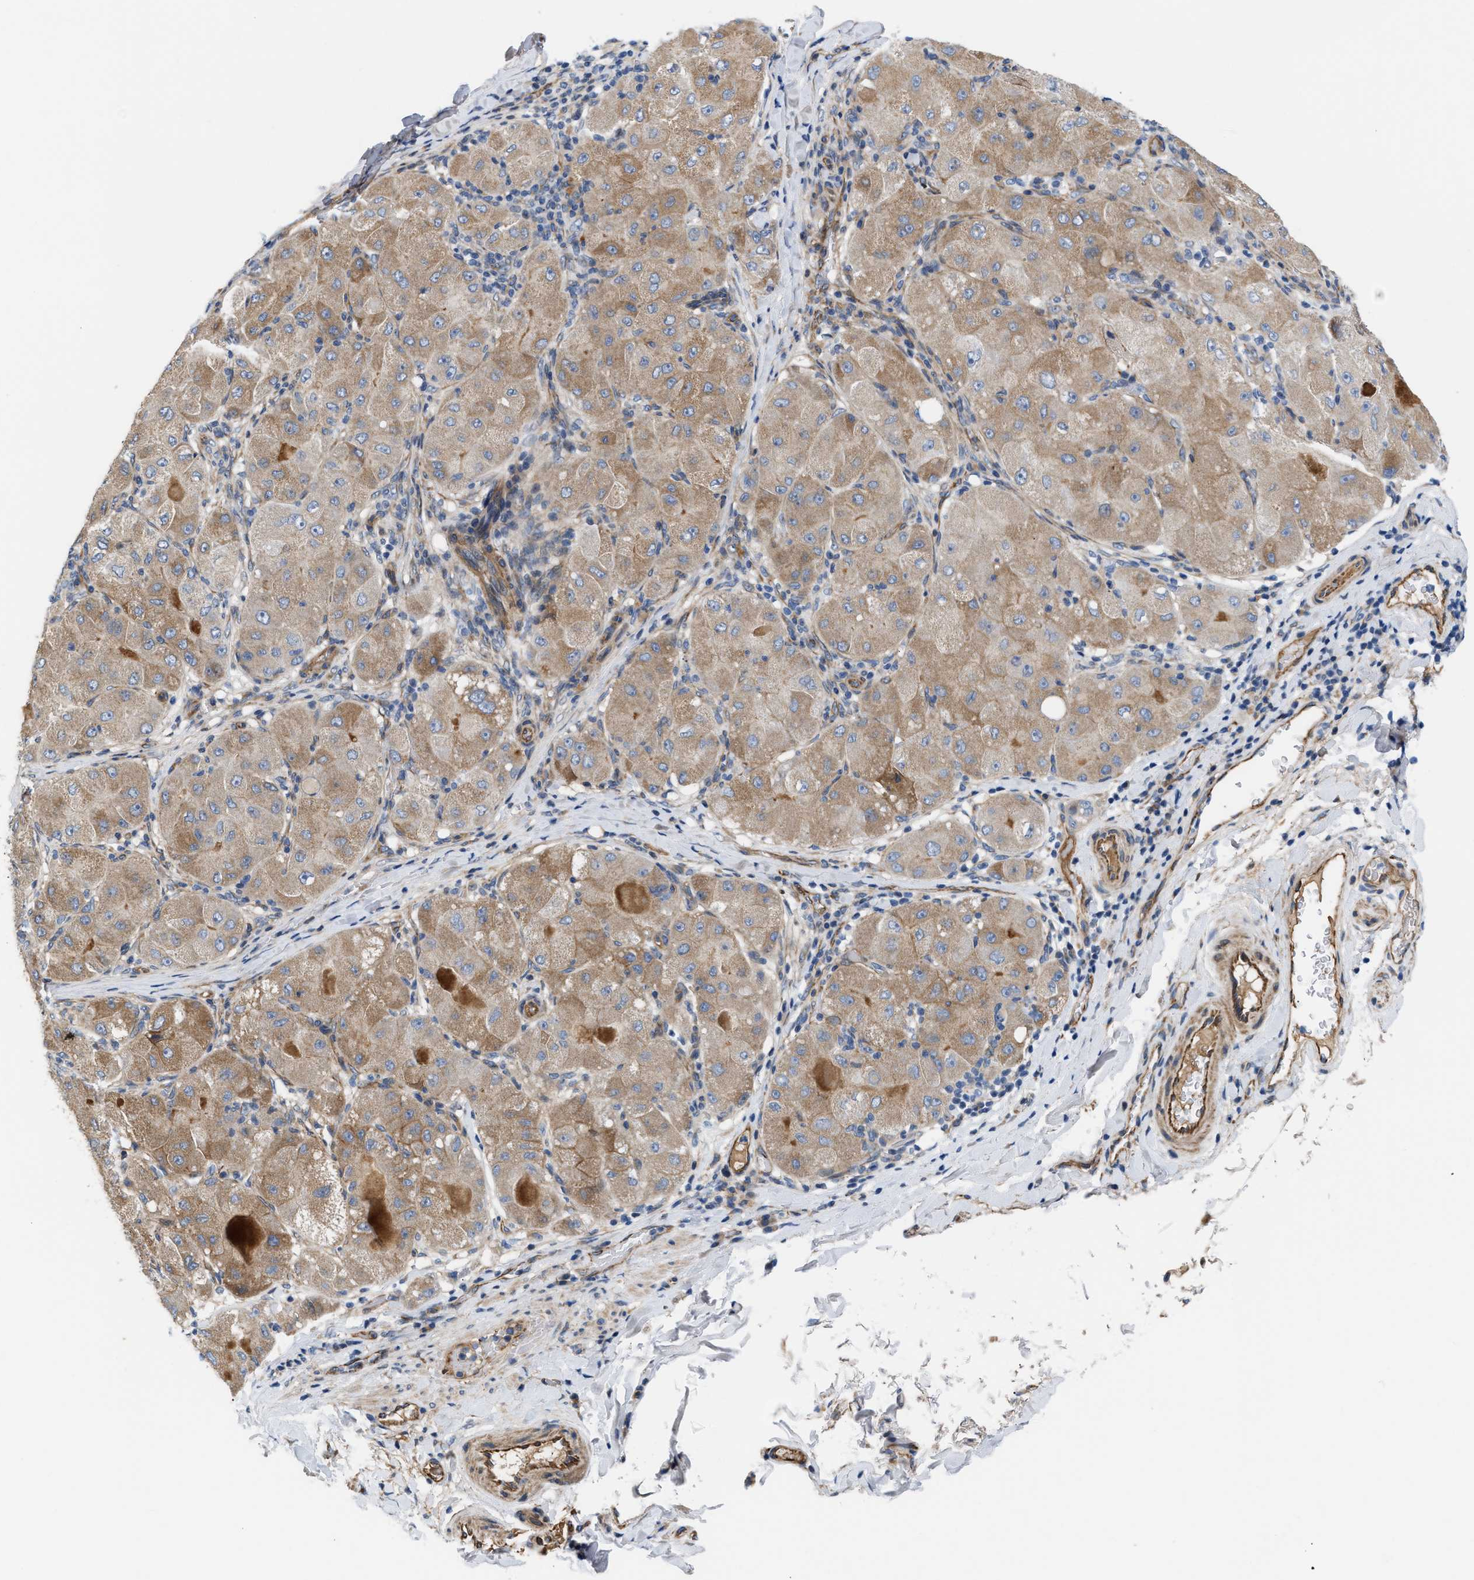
{"staining": {"intensity": "moderate", "quantity": ">75%", "location": "cytoplasmic/membranous"}, "tissue": "liver cancer", "cell_type": "Tumor cells", "image_type": "cancer", "snomed": [{"axis": "morphology", "description": "Carcinoma, Hepatocellular, NOS"}, {"axis": "topography", "description": "Liver"}], "caption": "Brown immunohistochemical staining in hepatocellular carcinoma (liver) shows moderate cytoplasmic/membranous staining in about >75% of tumor cells.", "gene": "TFPI", "patient": {"sex": "male", "age": 80}}